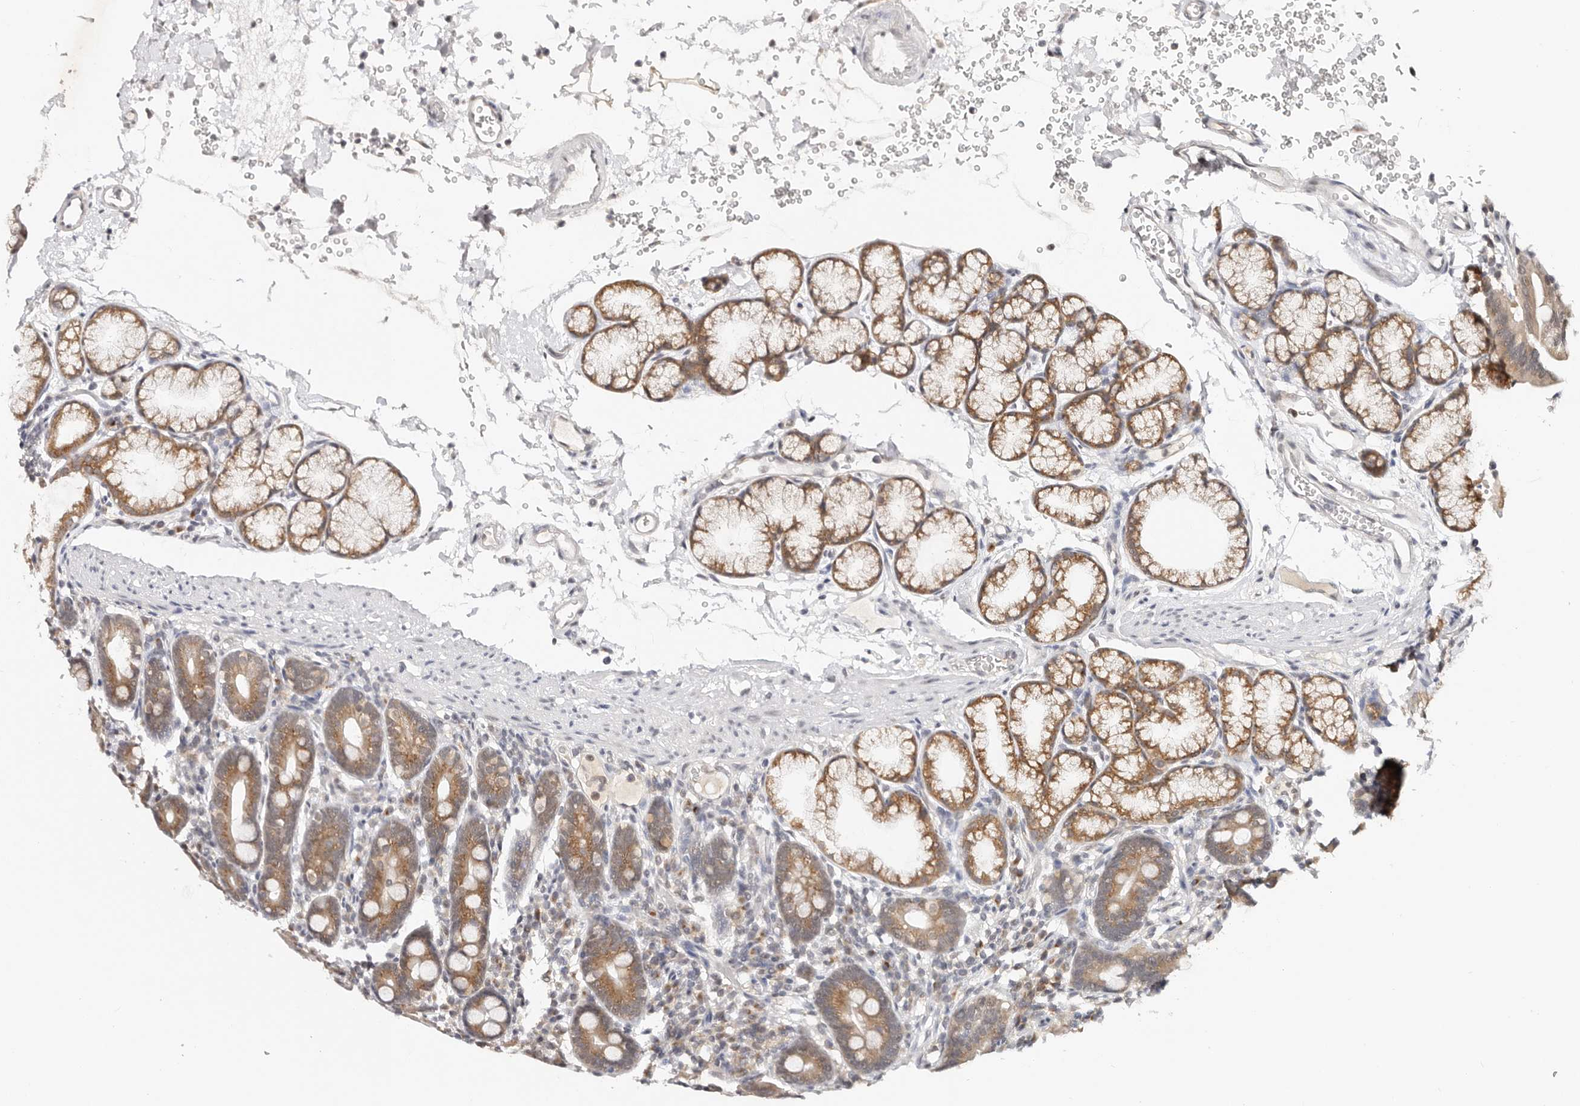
{"staining": {"intensity": "moderate", "quantity": ">75%", "location": "cytoplasmic/membranous"}, "tissue": "duodenum", "cell_type": "Glandular cells", "image_type": "normal", "snomed": [{"axis": "morphology", "description": "Normal tissue, NOS"}, {"axis": "topography", "description": "Duodenum"}], "caption": "Immunohistochemistry (IHC) (DAB (3,3'-diaminobenzidine)) staining of benign human duodenum shows moderate cytoplasmic/membranous protein expression in approximately >75% of glandular cells.", "gene": "VIPAS39", "patient": {"sex": "male", "age": 54}}